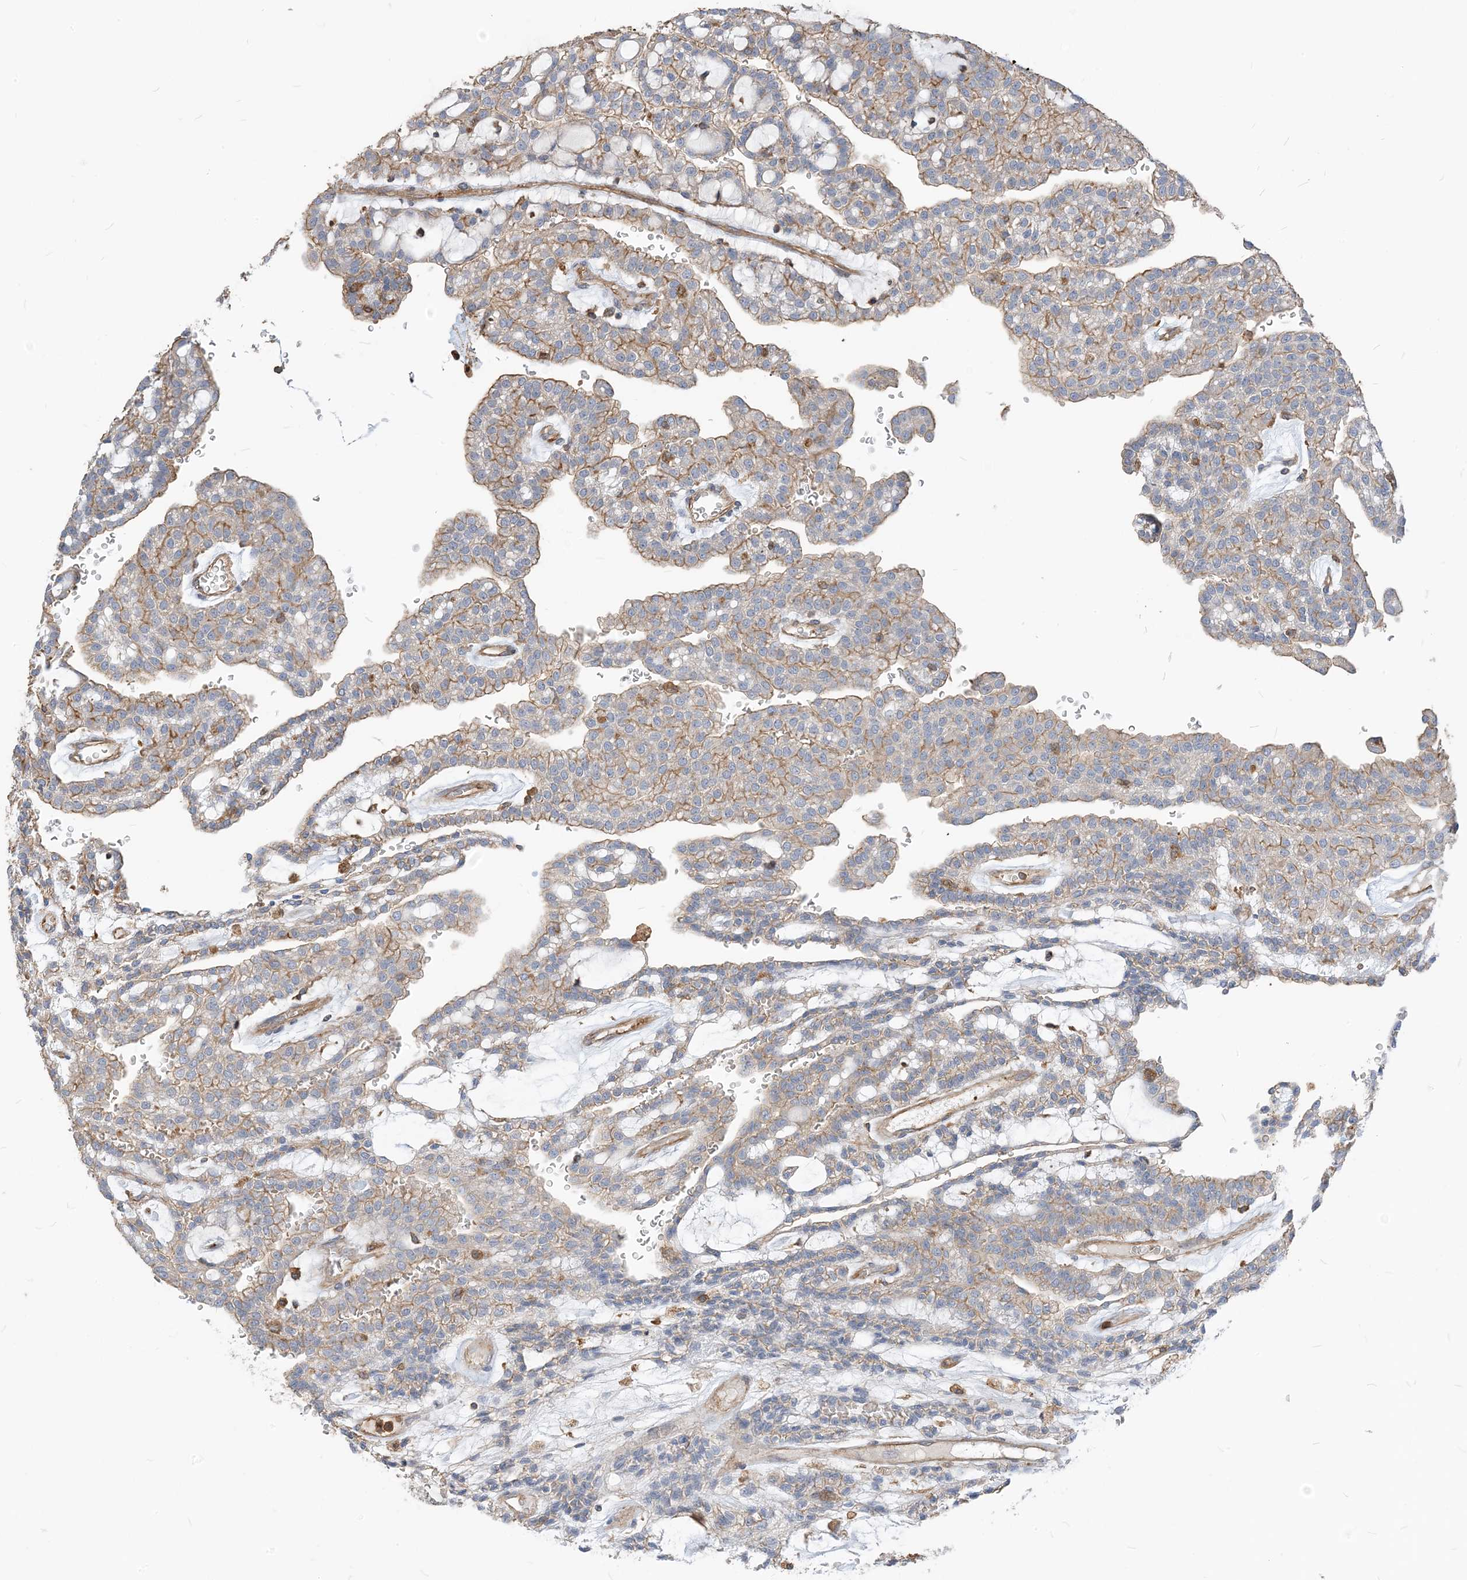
{"staining": {"intensity": "moderate", "quantity": "25%-75%", "location": "cytoplasmic/membranous"}, "tissue": "renal cancer", "cell_type": "Tumor cells", "image_type": "cancer", "snomed": [{"axis": "morphology", "description": "Adenocarcinoma, NOS"}, {"axis": "topography", "description": "Kidney"}], "caption": "Adenocarcinoma (renal) stained with DAB immunohistochemistry demonstrates medium levels of moderate cytoplasmic/membranous positivity in approximately 25%-75% of tumor cells.", "gene": "PARVG", "patient": {"sex": "male", "age": 63}}